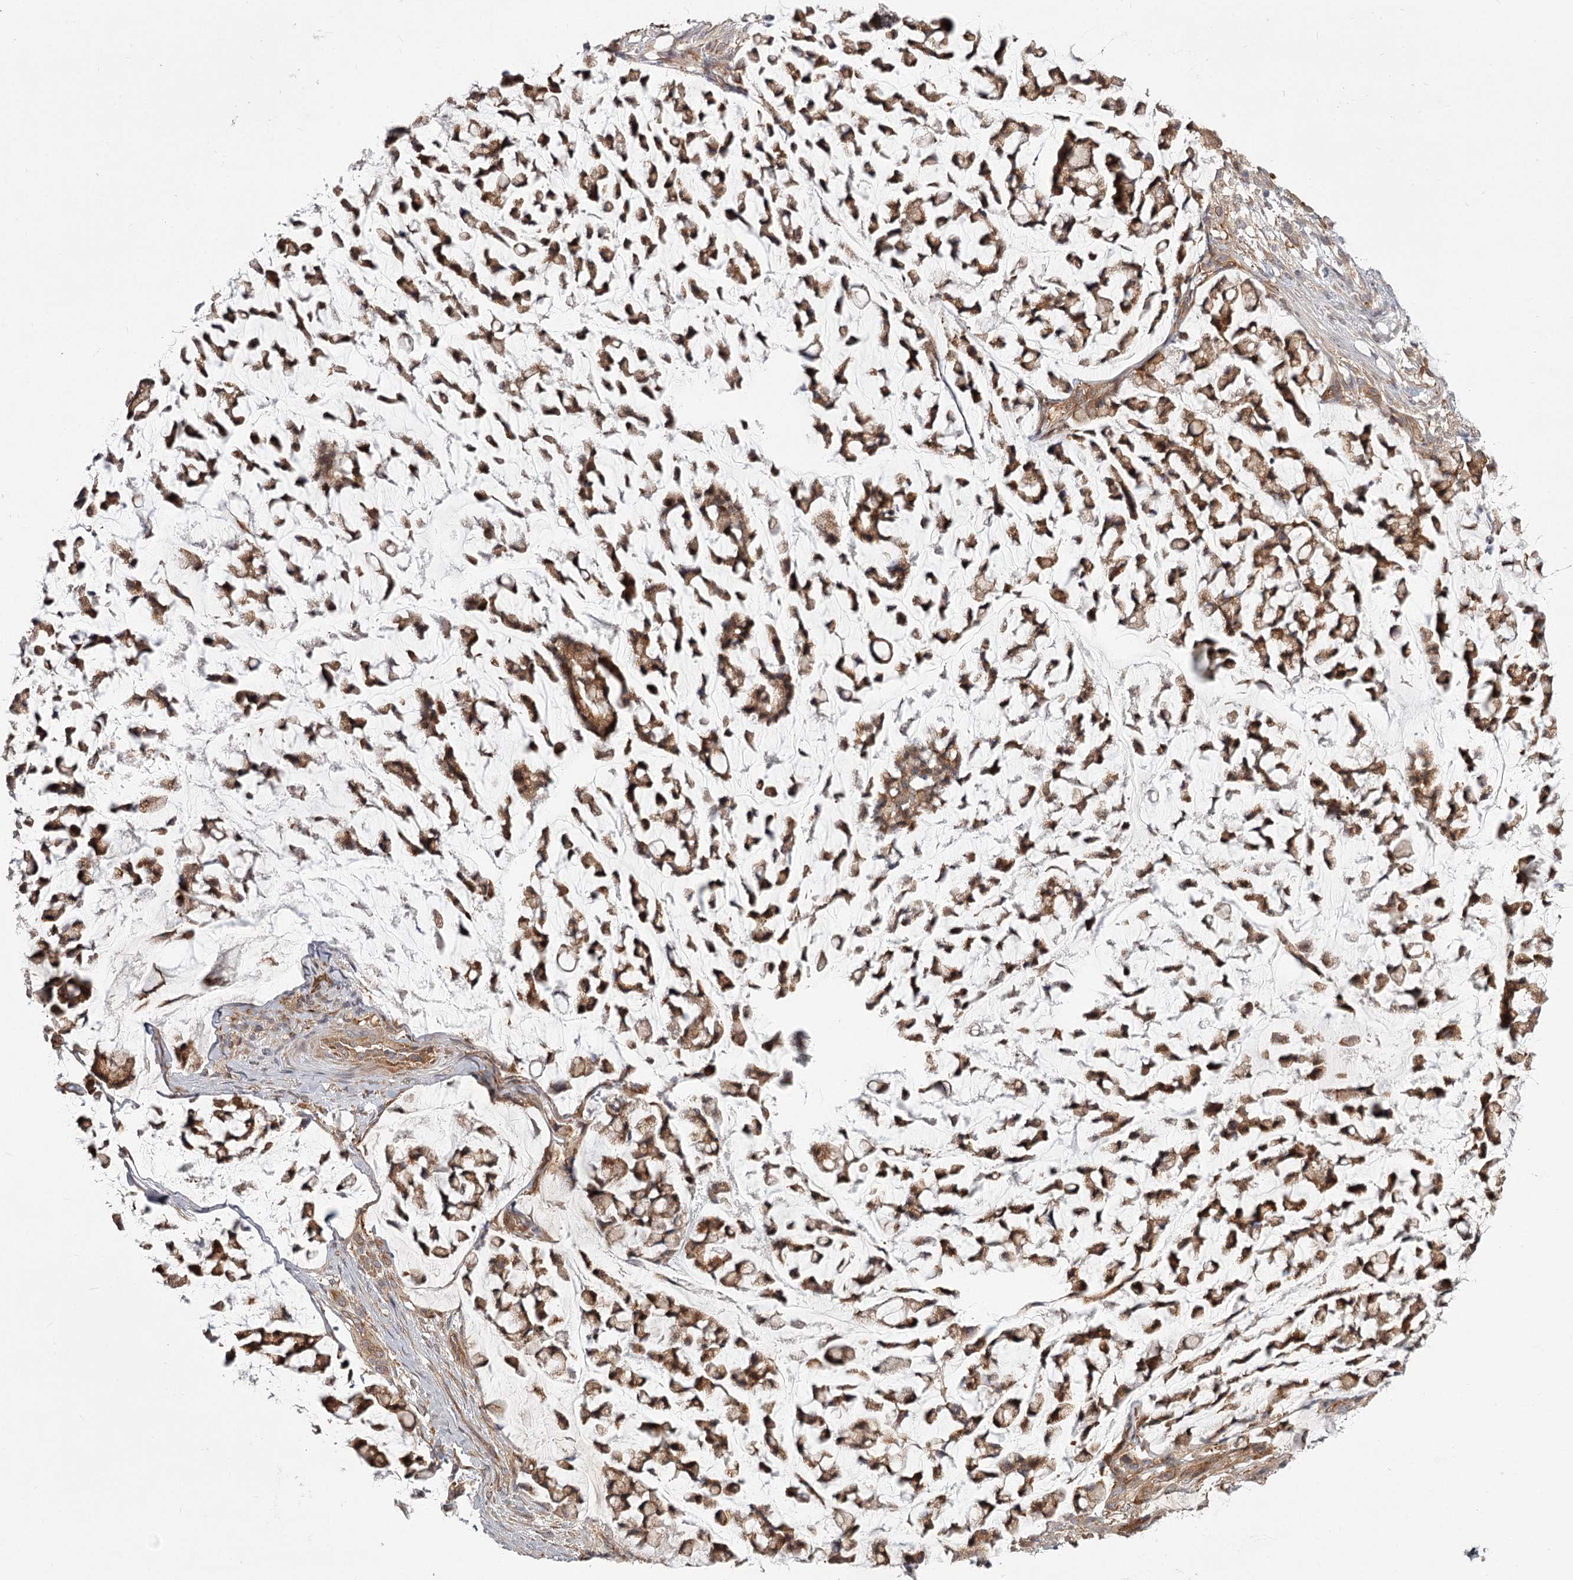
{"staining": {"intensity": "moderate", "quantity": ">75%", "location": "cytoplasmic/membranous"}, "tissue": "stomach cancer", "cell_type": "Tumor cells", "image_type": "cancer", "snomed": [{"axis": "morphology", "description": "Adenocarcinoma, NOS"}, {"axis": "topography", "description": "Stomach, lower"}], "caption": "Immunohistochemistry (IHC) (DAB (3,3'-diaminobenzidine)) staining of human stomach cancer displays moderate cytoplasmic/membranous protein expression in about >75% of tumor cells. (IHC, brightfield microscopy, high magnification).", "gene": "CCNG2", "patient": {"sex": "male", "age": 67}}